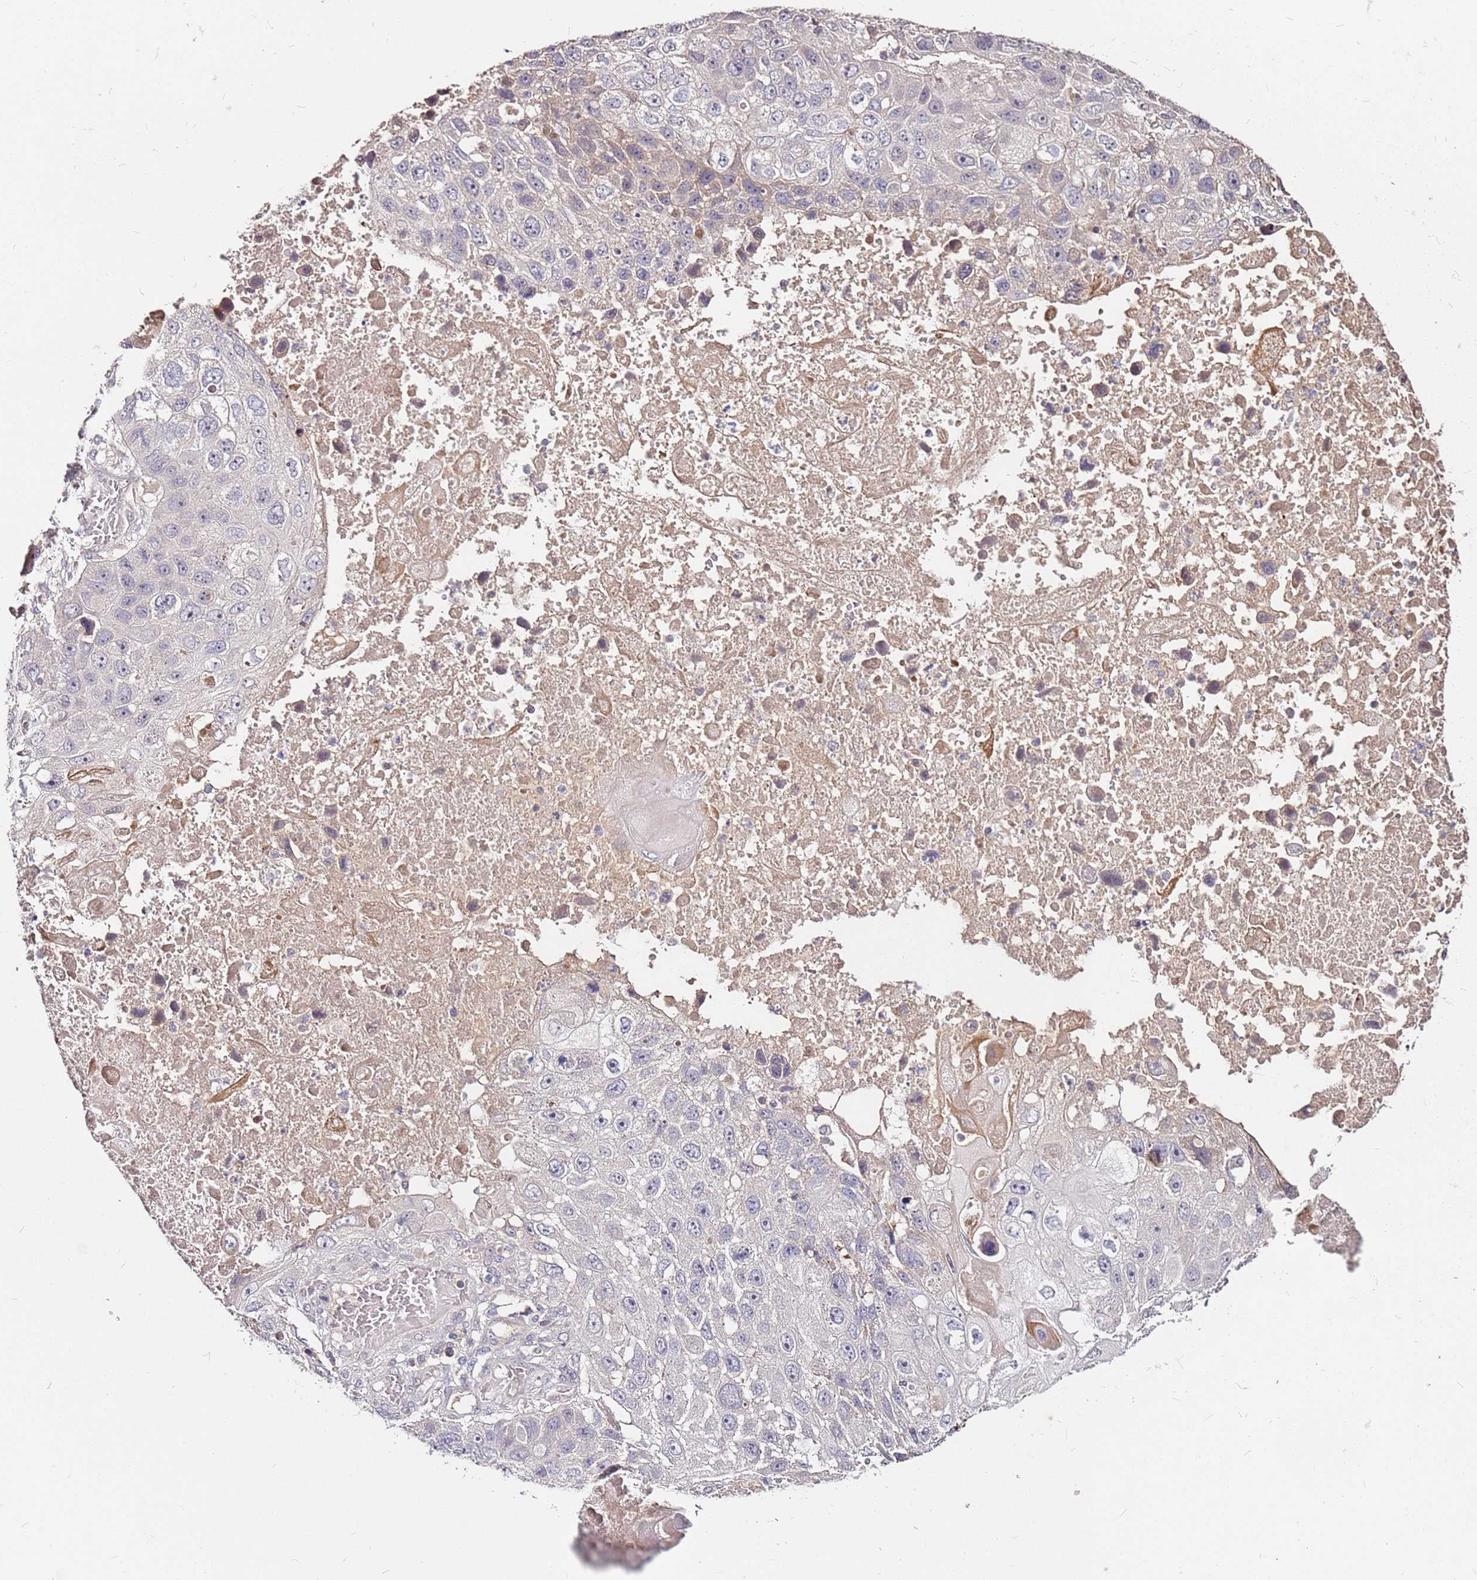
{"staining": {"intensity": "negative", "quantity": "none", "location": "none"}, "tissue": "lung cancer", "cell_type": "Tumor cells", "image_type": "cancer", "snomed": [{"axis": "morphology", "description": "Squamous cell carcinoma, NOS"}, {"axis": "topography", "description": "Lung"}], "caption": "A histopathology image of human lung cancer (squamous cell carcinoma) is negative for staining in tumor cells. Nuclei are stained in blue.", "gene": "DCDC2C", "patient": {"sex": "male", "age": 61}}